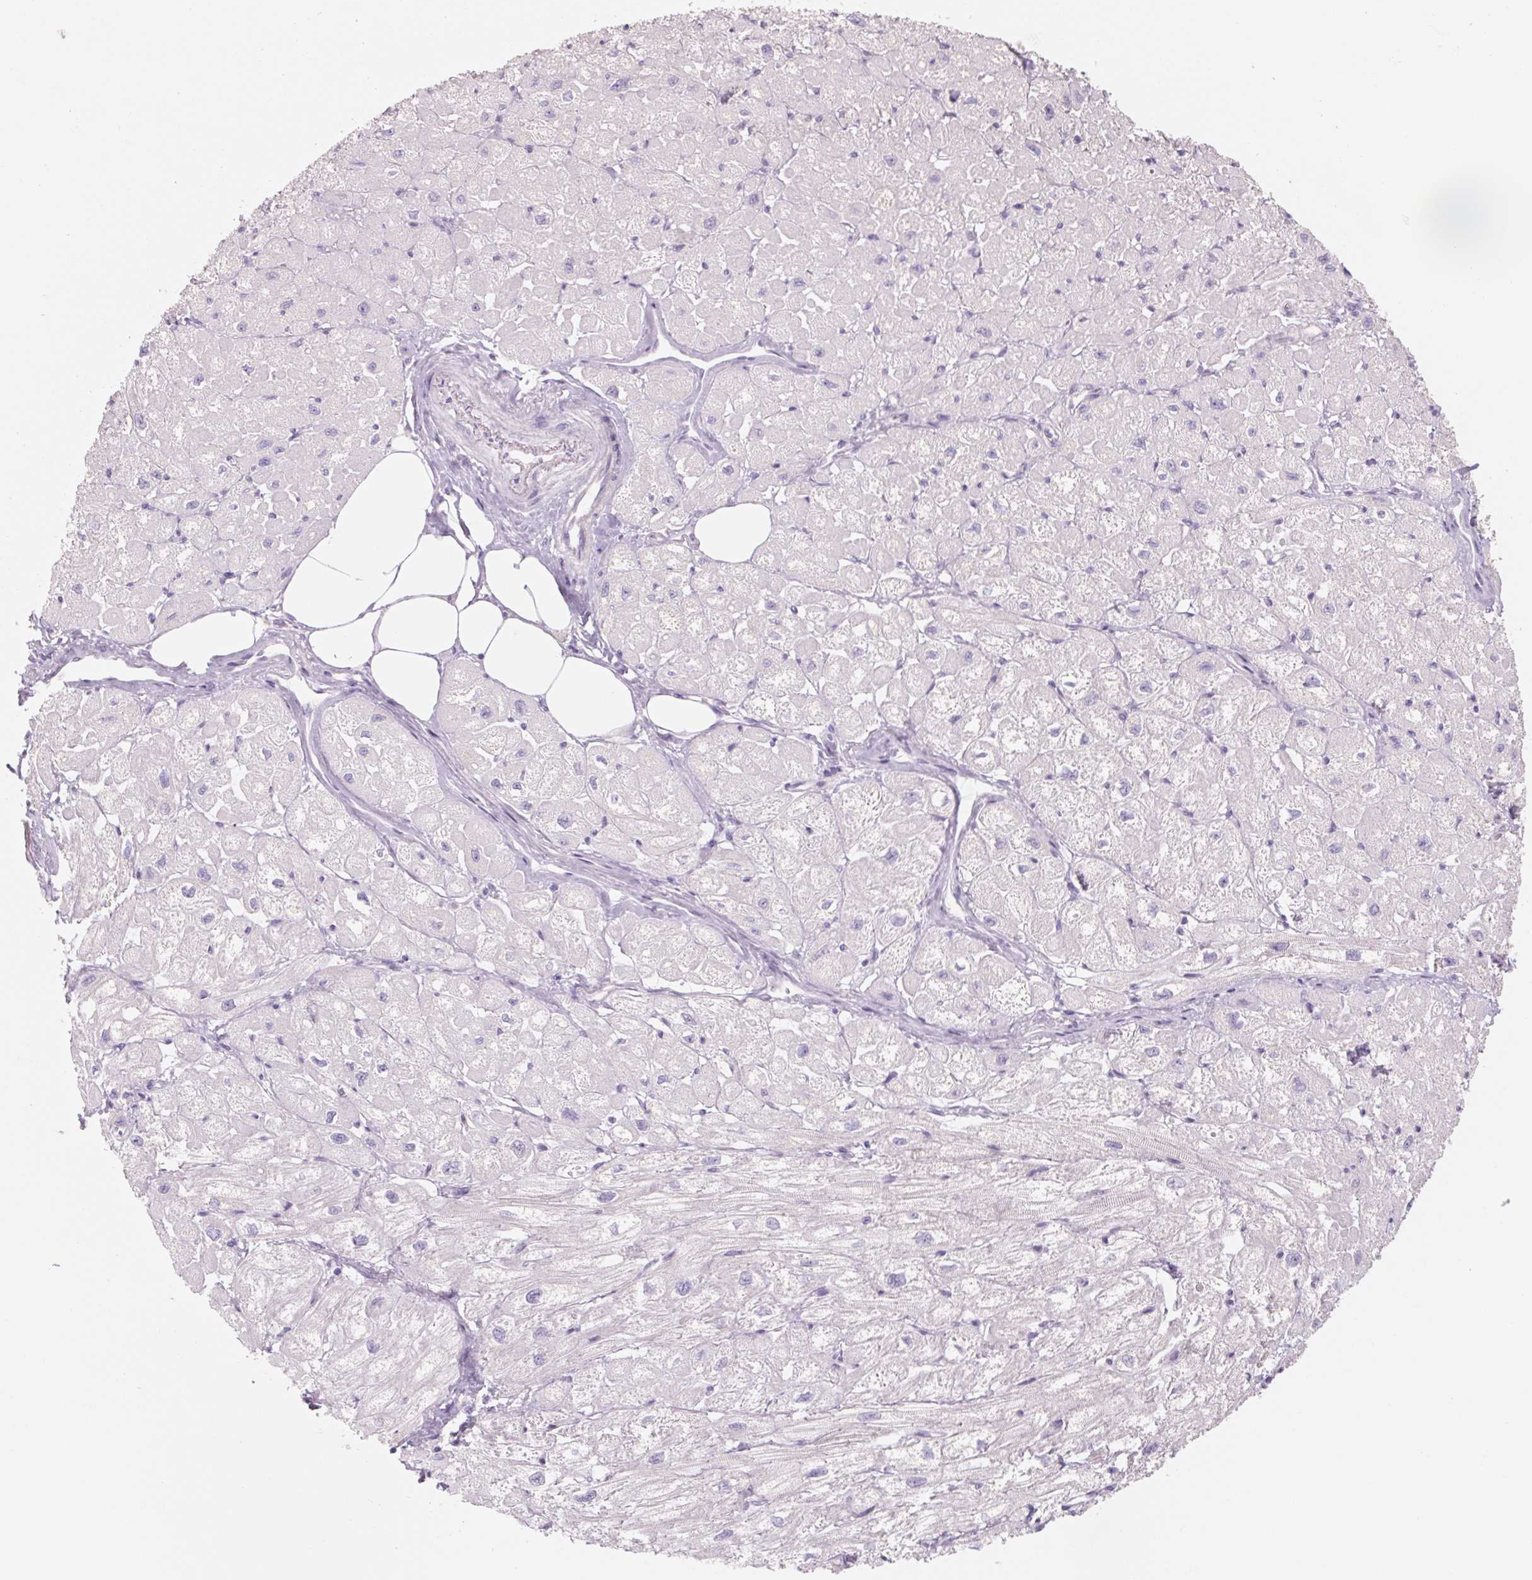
{"staining": {"intensity": "negative", "quantity": "none", "location": "none"}, "tissue": "heart muscle", "cell_type": "Cardiomyocytes", "image_type": "normal", "snomed": [{"axis": "morphology", "description": "Normal tissue, NOS"}, {"axis": "topography", "description": "Heart"}], "caption": "An image of heart muscle stained for a protein demonstrates no brown staining in cardiomyocytes. (DAB (3,3'-diaminobenzidine) immunohistochemistry, high magnification).", "gene": "POU1F1", "patient": {"sex": "female", "age": 62}}